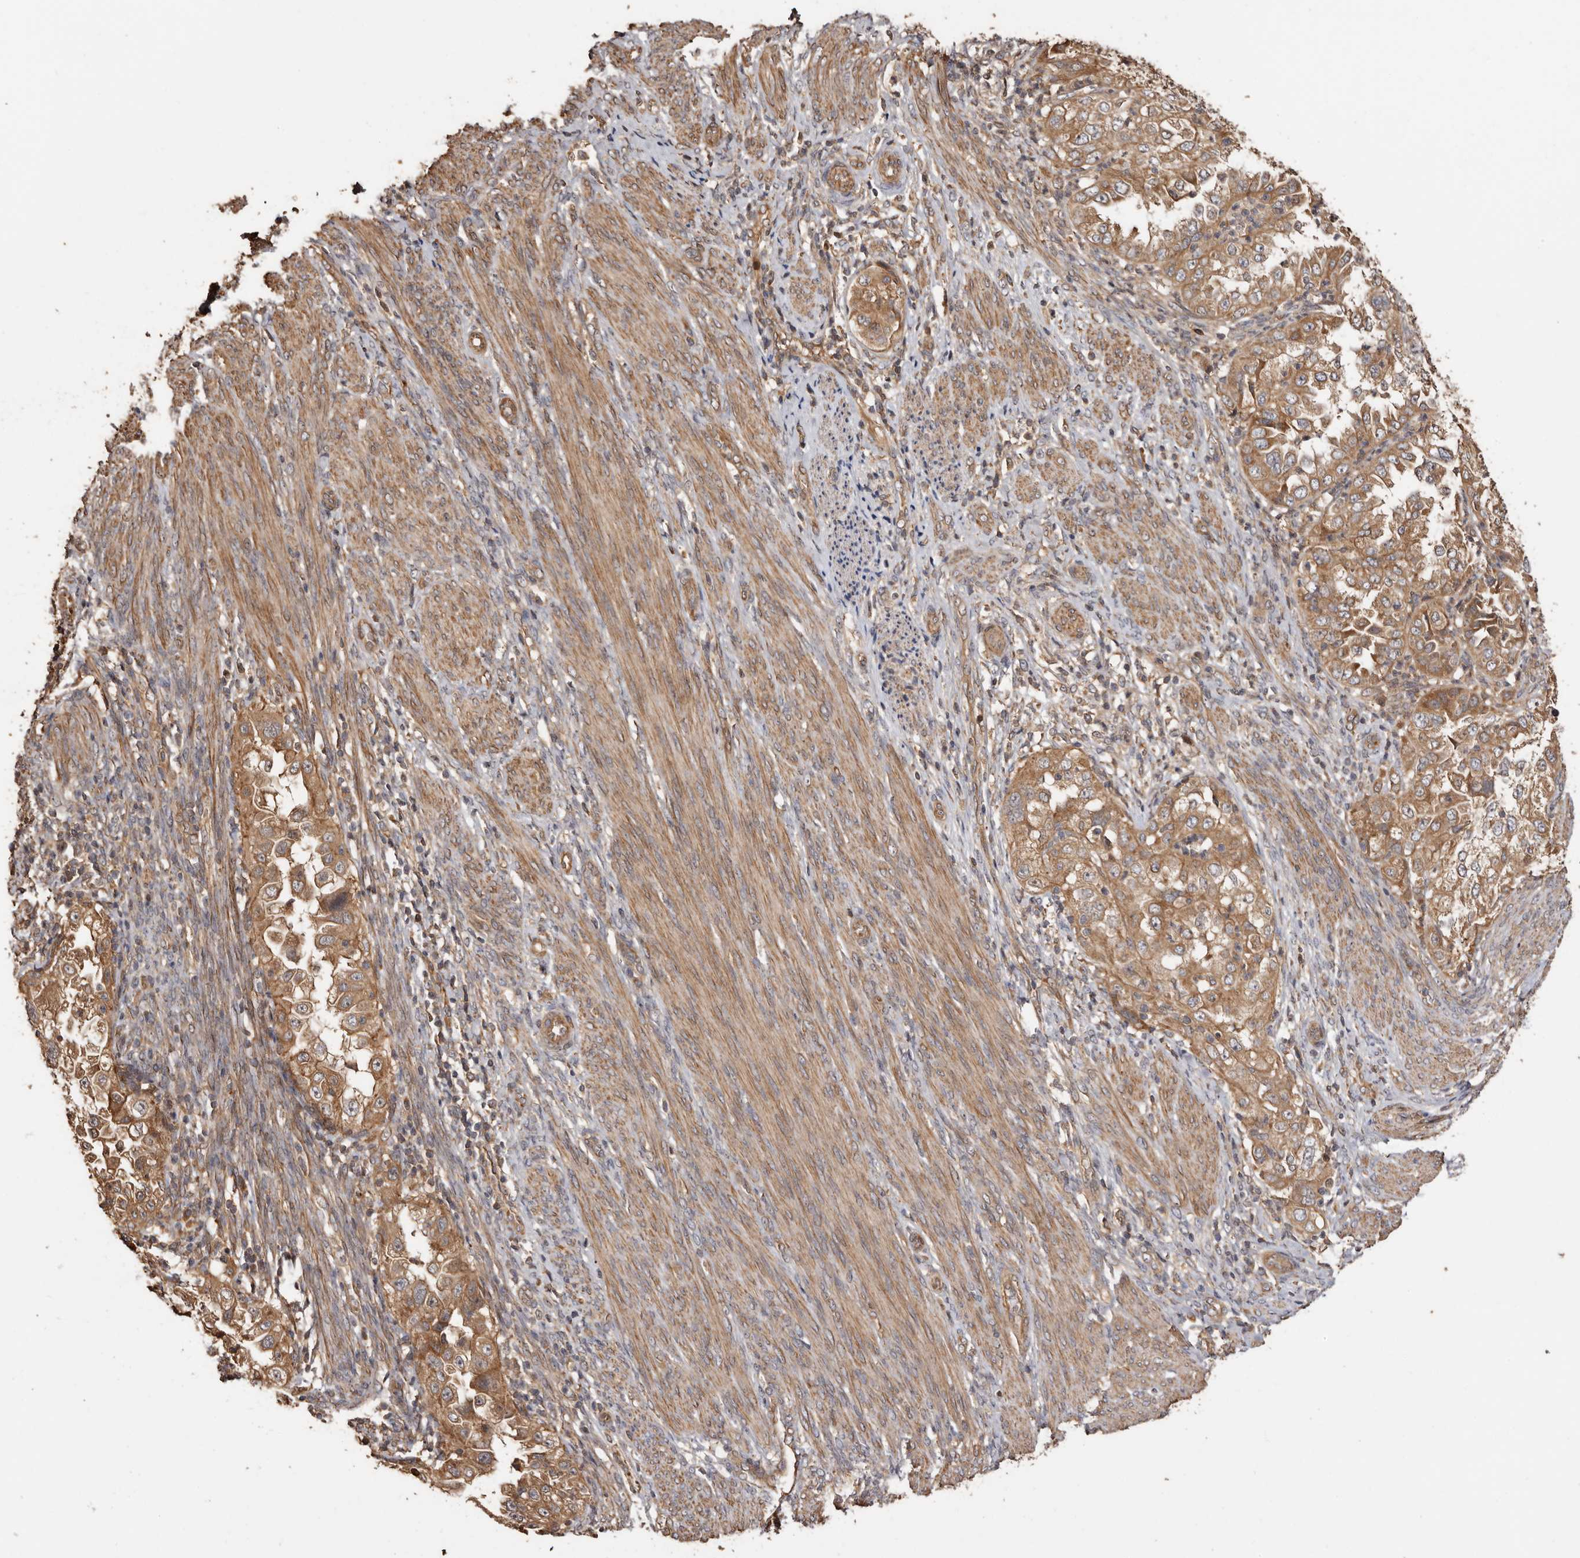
{"staining": {"intensity": "moderate", "quantity": ">75%", "location": "cytoplasmic/membranous"}, "tissue": "endometrial cancer", "cell_type": "Tumor cells", "image_type": "cancer", "snomed": [{"axis": "morphology", "description": "Adenocarcinoma, NOS"}, {"axis": "topography", "description": "Endometrium"}], "caption": "DAB immunohistochemical staining of endometrial cancer (adenocarcinoma) displays moderate cytoplasmic/membranous protein staining in about >75% of tumor cells.", "gene": "COQ8B", "patient": {"sex": "female", "age": 85}}